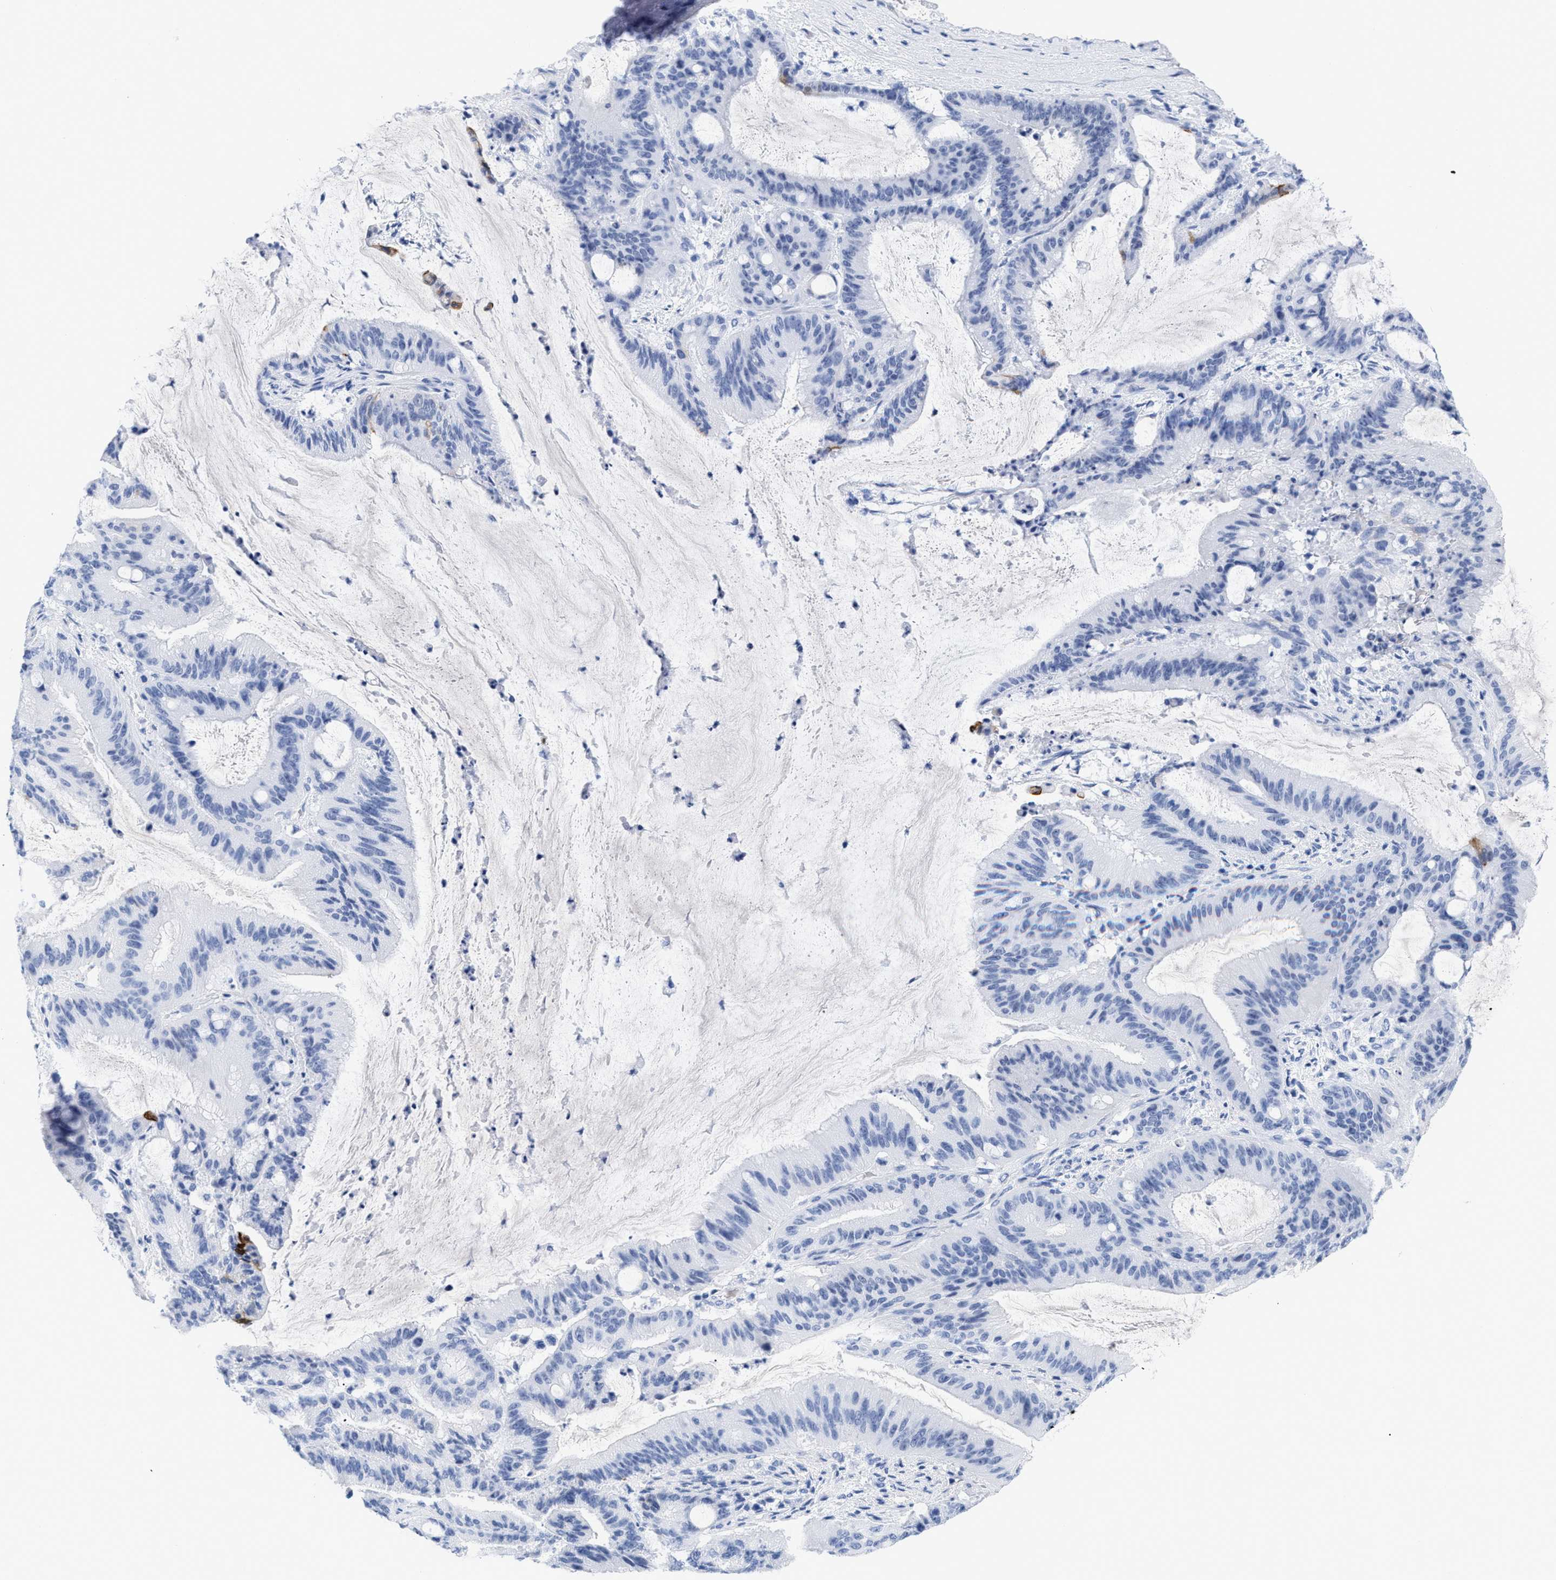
{"staining": {"intensity": "negative", "quantity": "none", "location": "none"}, "tissue": "liver cancer", "cell_type": "Tumor cells", "image_type": "cancer", "snomed": [{"axis": "morphology", "description": "Normal tissue, NOS"}, {"axis": "morphology", "description": "Cholangiocarcinoma"}, {"axis": "topography", "description": "Liver"}, {"axis": "topography", "description": "Peripheral nerve tissue"}], "caption": "Immunohistochemistry of liver cancer demonstrates no staining in tumor cells.", "gene": "DUSP26", "patient": {"sex": "female", "age": 73}}